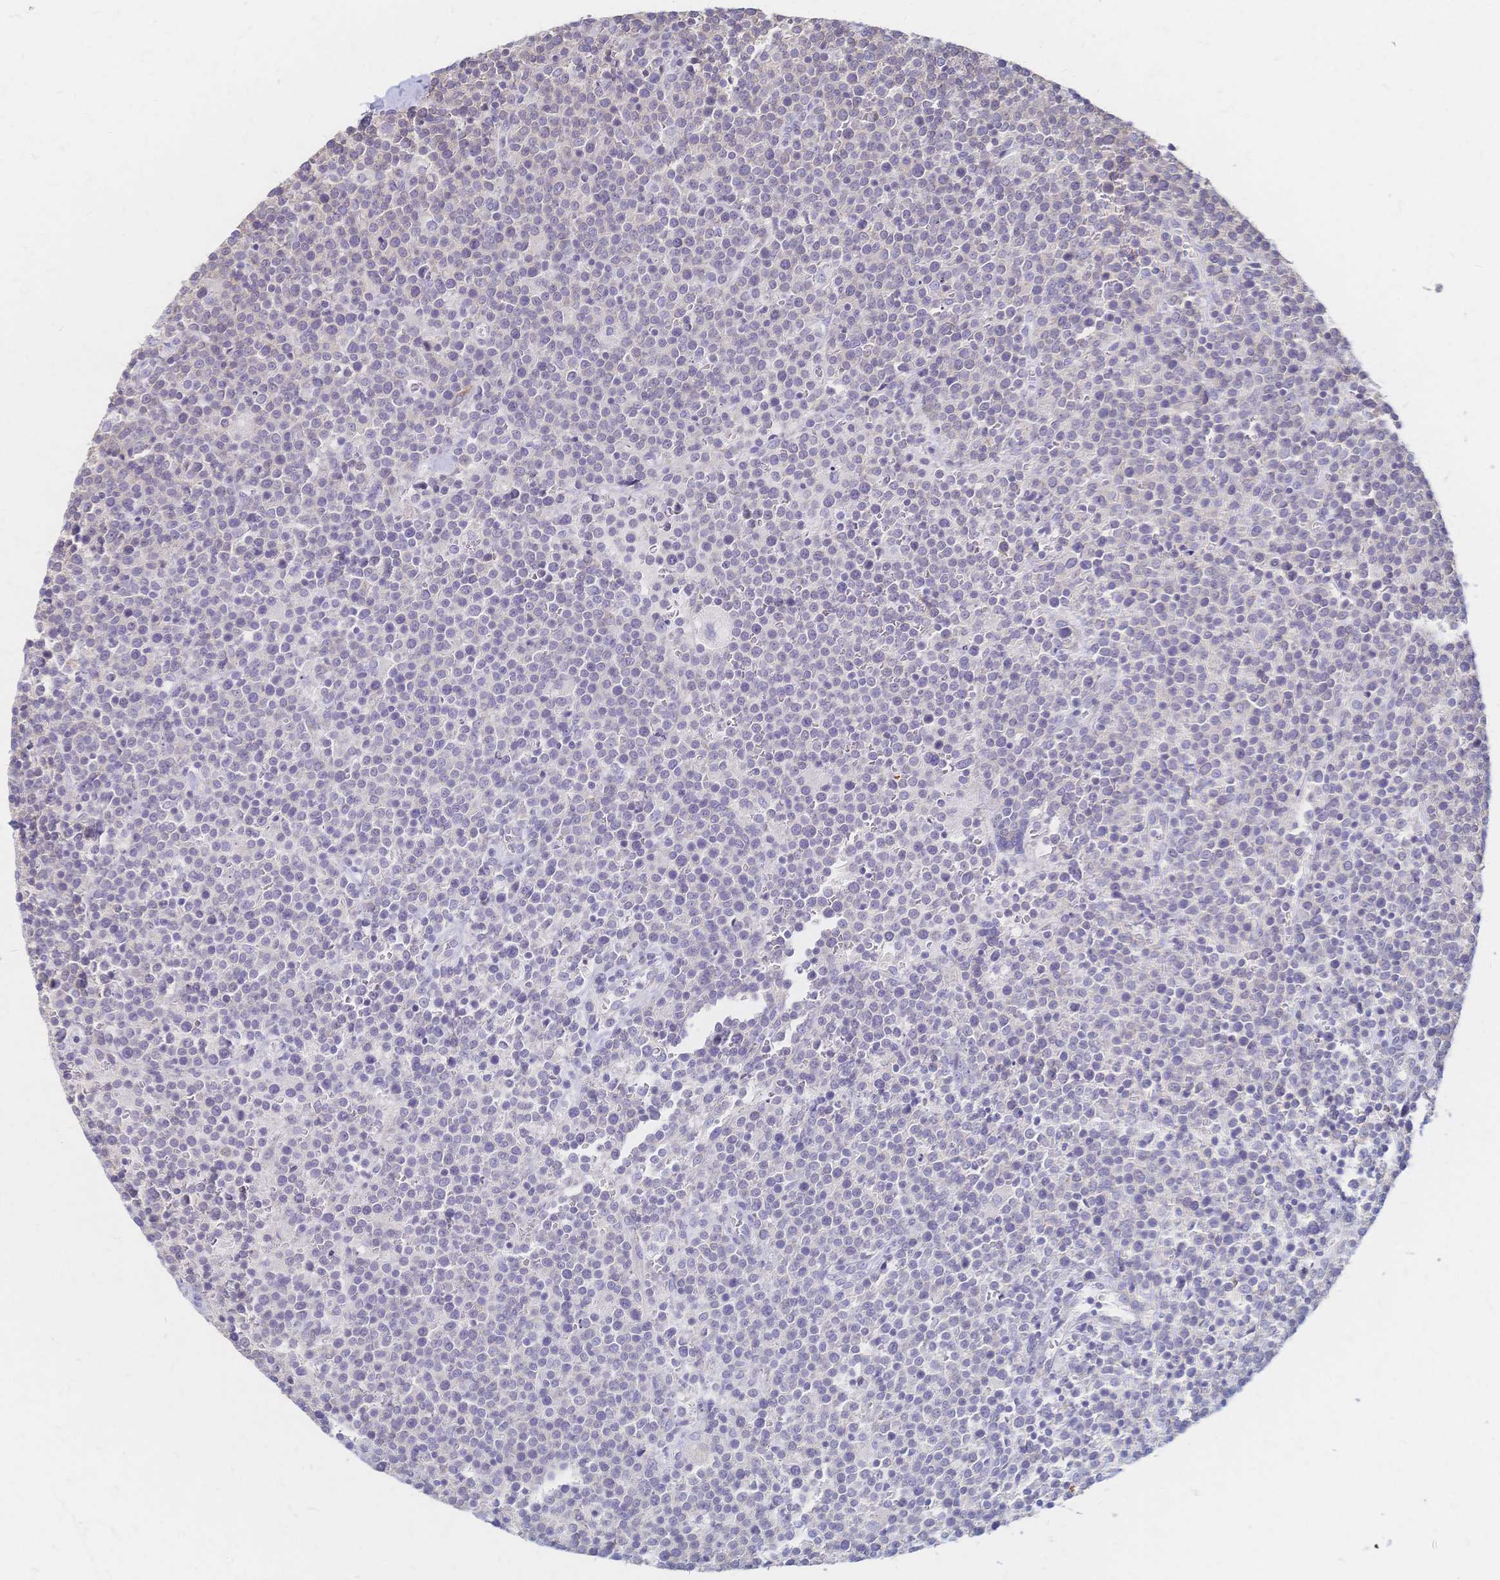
{"staining": {"intensity": "negative", "quantity": "none", "location": "none"}, "tissue": "lymphoma", "cell_type": "Tumor cells", "image_type": "cancer", "snomed": [{"axis": "morphology", "description": "Malignant lymphoma, non-Hodgkin's type, High grade"}, {"axis": "topography", "description": "Lymph node"}], "caption": "Lymphoma was stained to show a protein in brown. There is no significant positivity in tumor cells.", "gene": "CYB5A", "patient": {"sex": "male", "age": 61}}